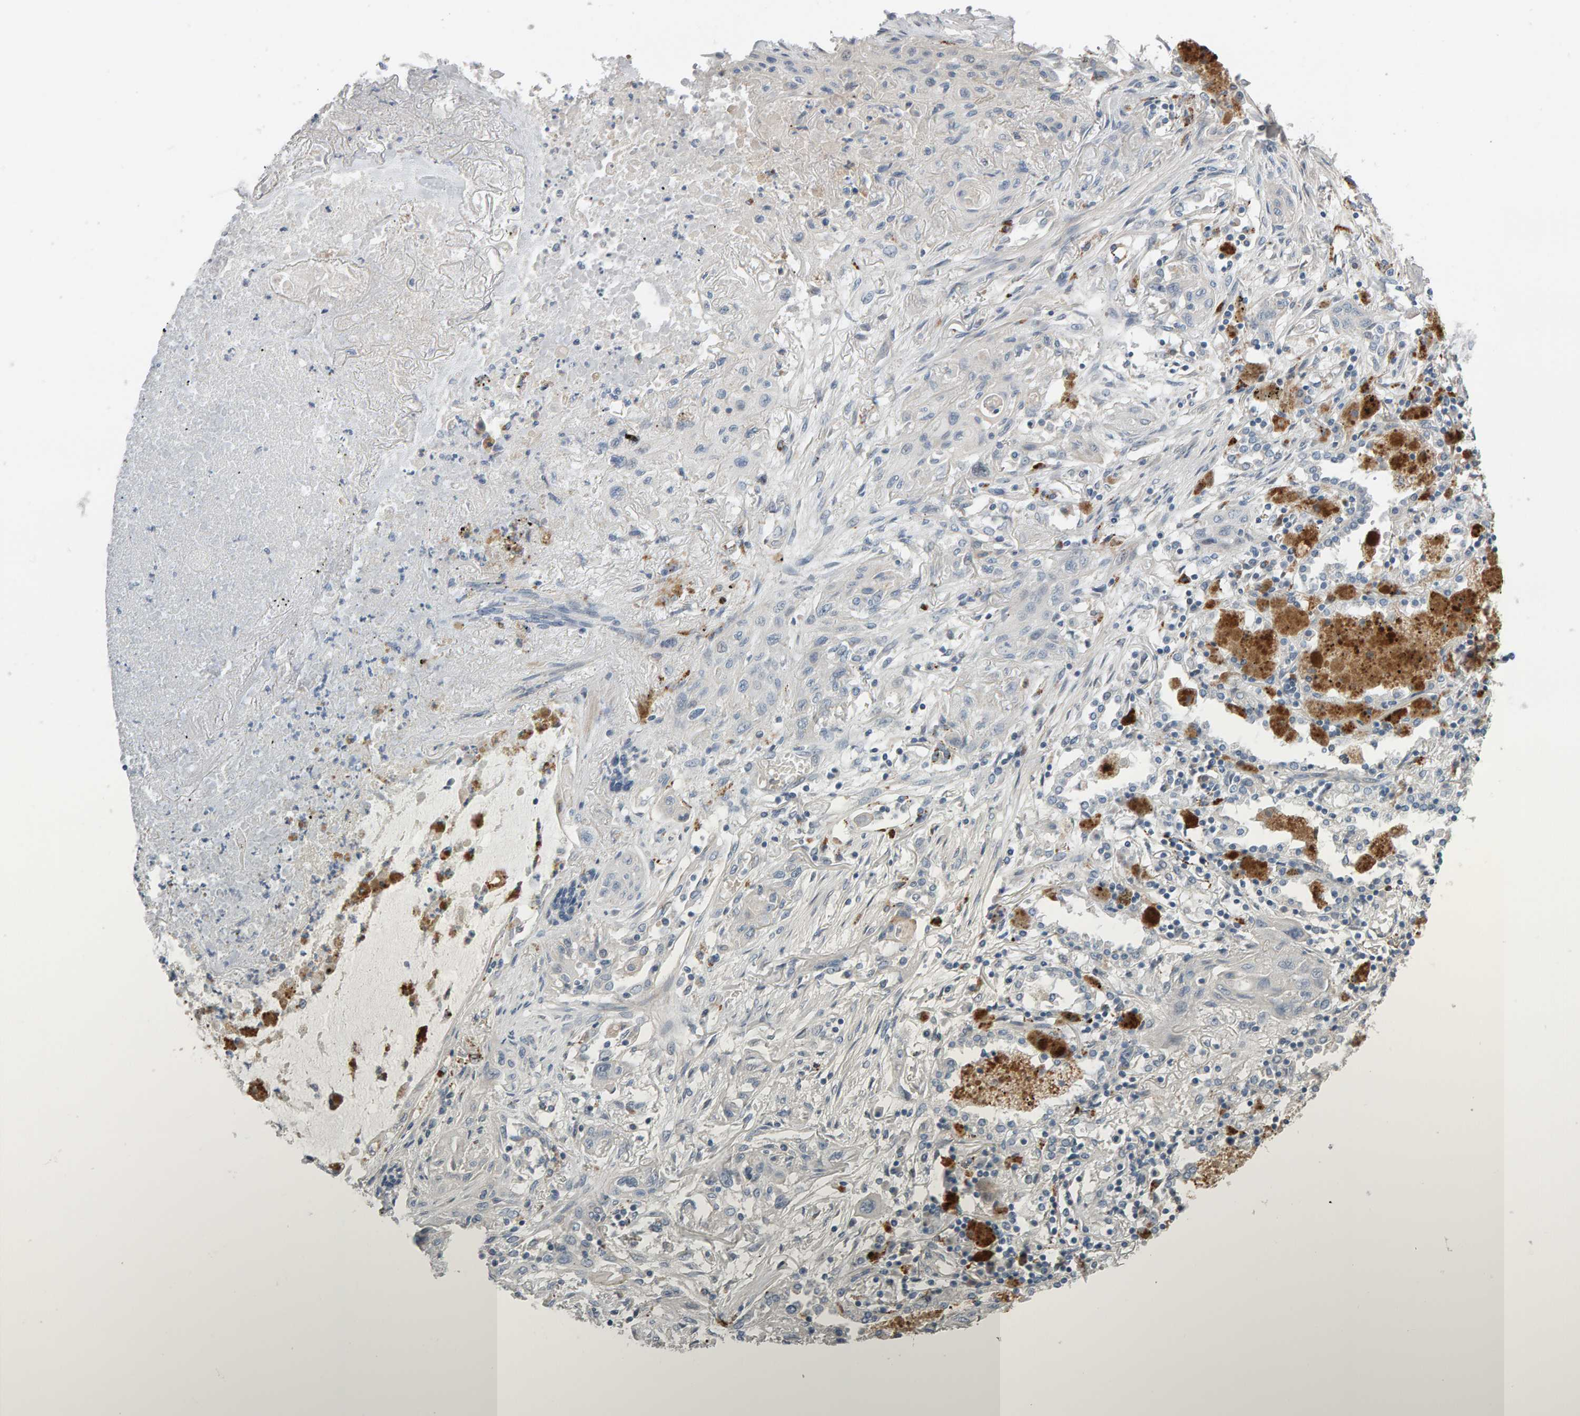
{"staining": {"intensity": "negative", "quantity": "none", "location": "none"}, "tissue": "lung cancer", "cell_type": "Tumor cells", "image_type": "cancer", "snomed": [{"axis": "morphology", "description": "Squamous cell carcinoma, NOS"}, {"axis": "topography", "description": "Lung"}], "caption": "An immunohistochemistry (IHC) image of lung squamous cell carcinoma is shown. There is no staining in tumor cells of lung squamous cell carcinoma. (DAB immunohistochemistry (IHC) visualized using brightfield microscopy, high magnification).", "gene": "IPPK", "patient": {"sex": "female", "age": 47}}